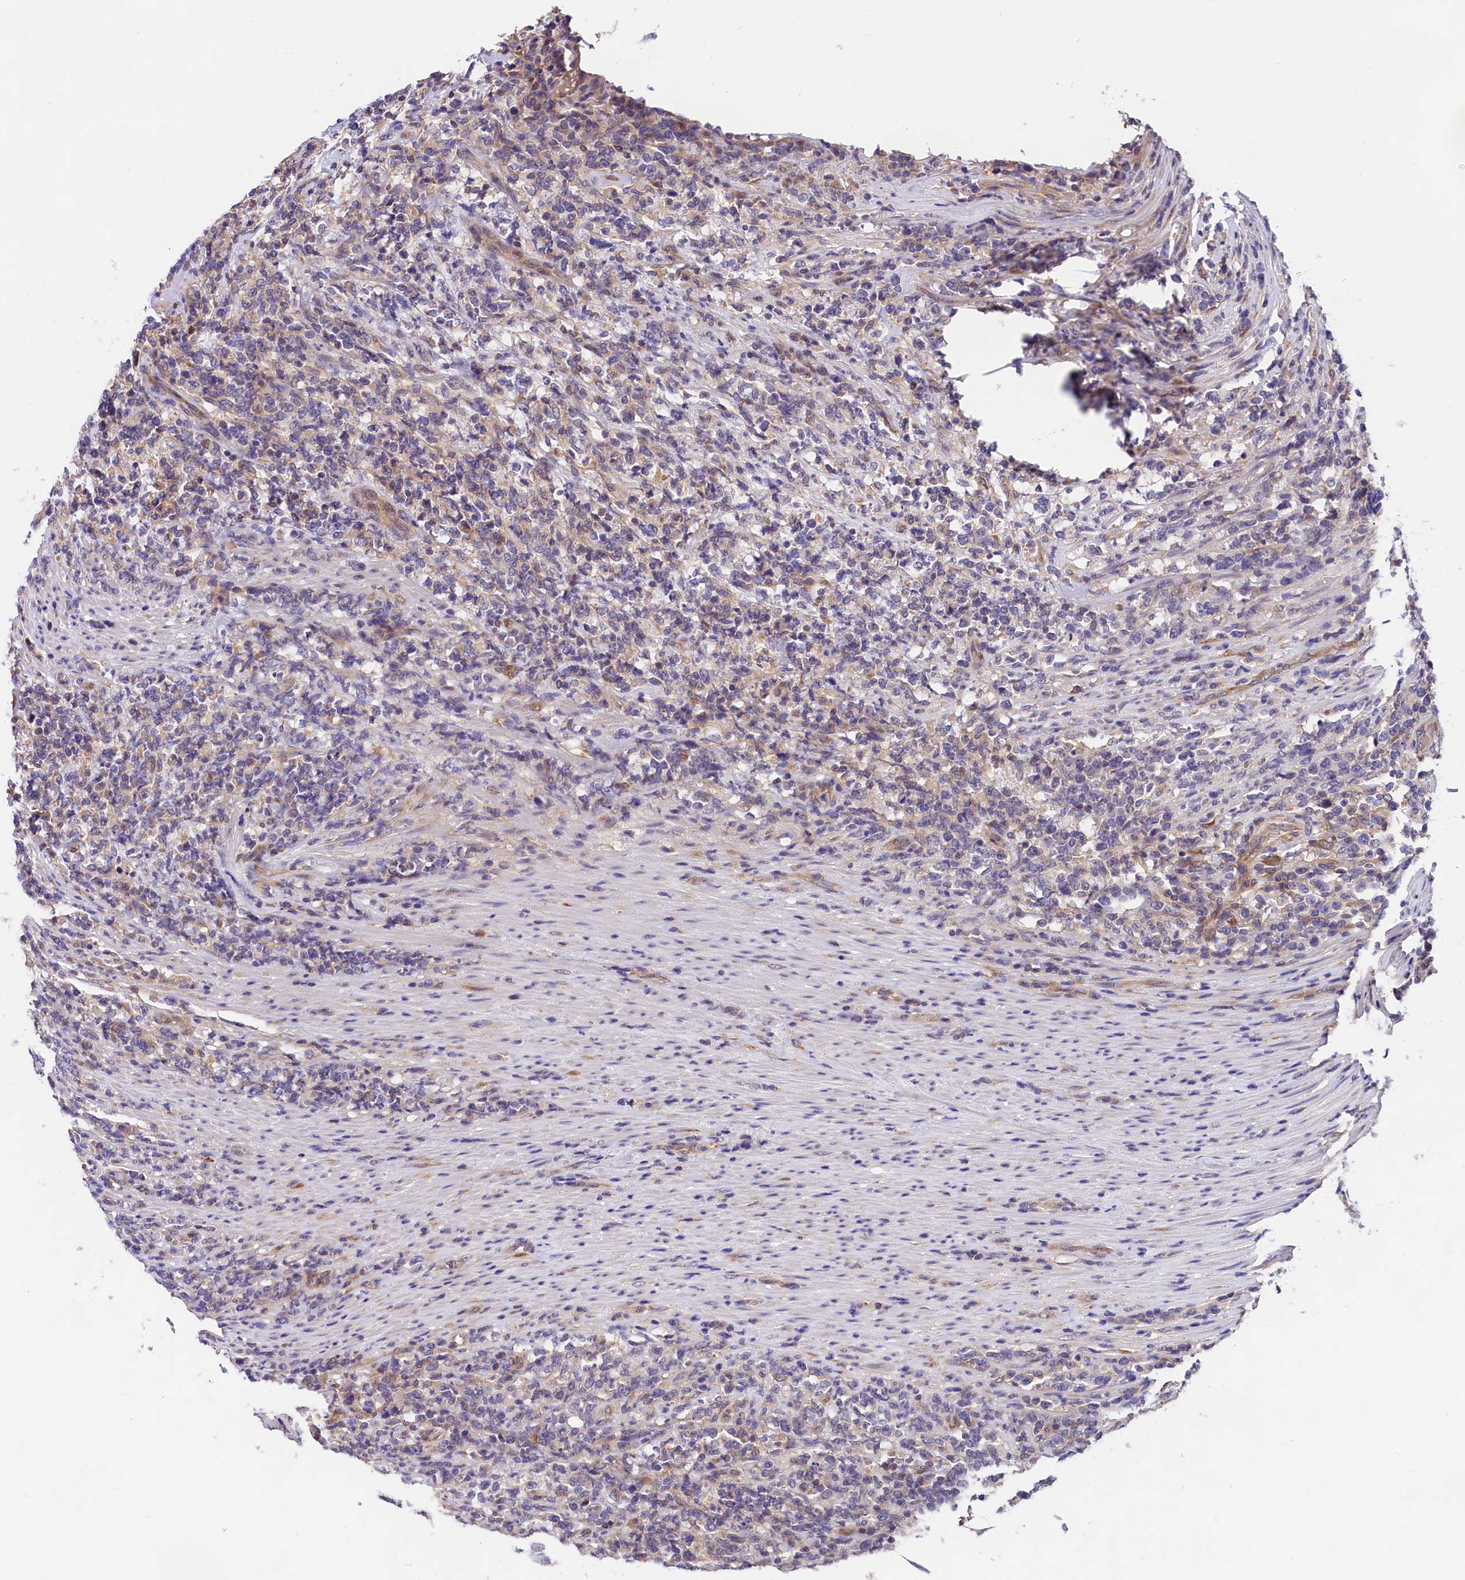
{"staining": {"intensity": "negative", "quantity": "none", "location": "none"}, "tissue": "lymphoma", "cell_type": "Tumor cells", "image_type": "cancer", "snomed": [{"axis": "morphology", "description": "Malignant lymphoma, non-Hodgkin's type, High grade"}, {"axis": "topography", "description": "Soft tissue"}], "caption": "Tumor cells show no significant staining in malignant lymphoma, non-Hodgkin's type (high-grade).", "gene": "OAS3", "patient": {"sex": "male", "age": 18}}